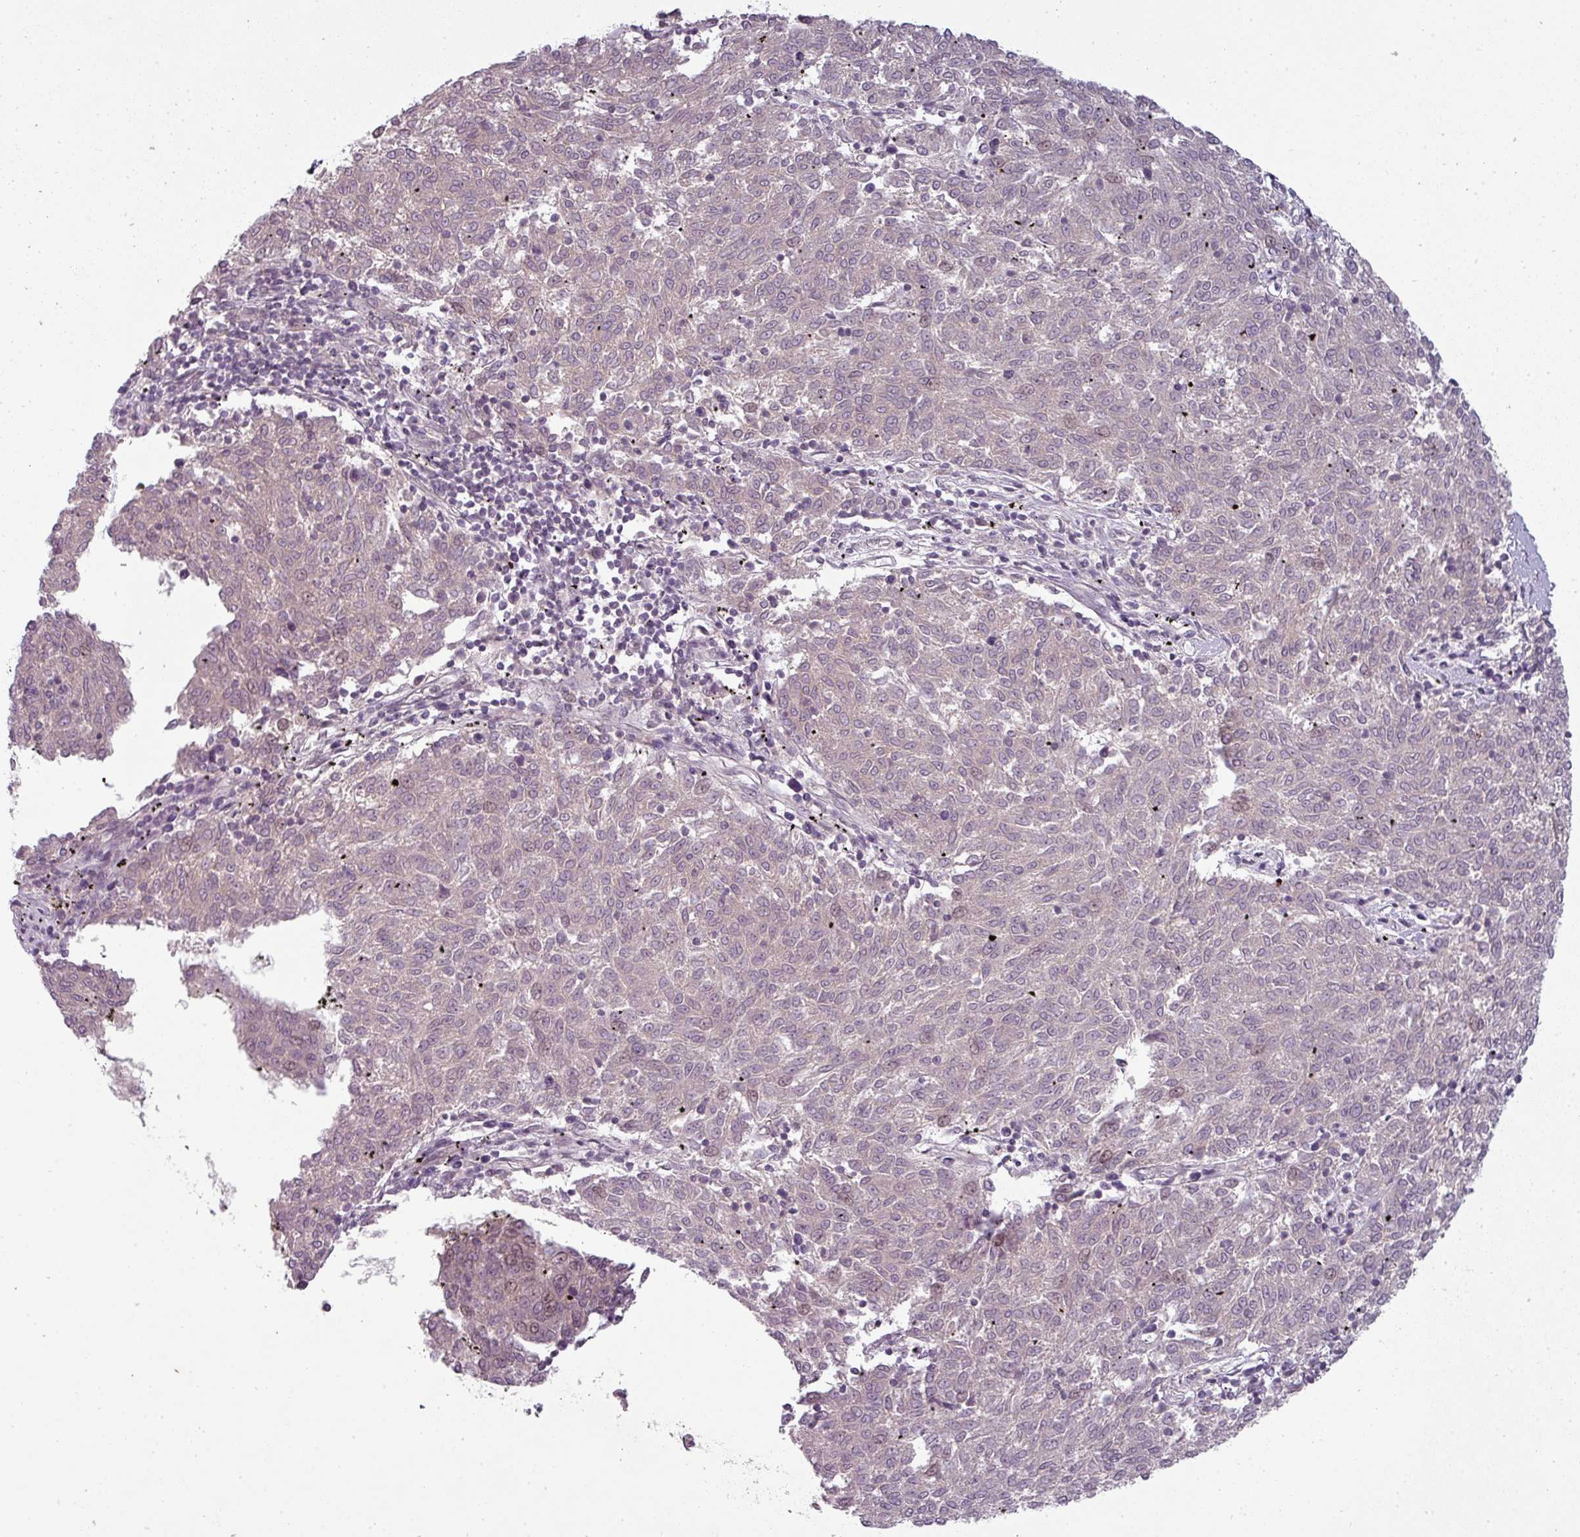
{"staining": {"intensity": "negative", "quantity": "none", "location": "none"}, "tissue": "melanoma", "cell_type": "Tumor cells", "image_type": "cancer", "snomed": [{"axis": "morphology", "description": "Malignant melanoma, NOS"}, {"axis": "topography", "description": "Skin"}], "caption": "Tumor cells show no significant expression in malignant melanoma.", "gene": "SLC16A9", "patient": {"sex": "female", "age": 72}}